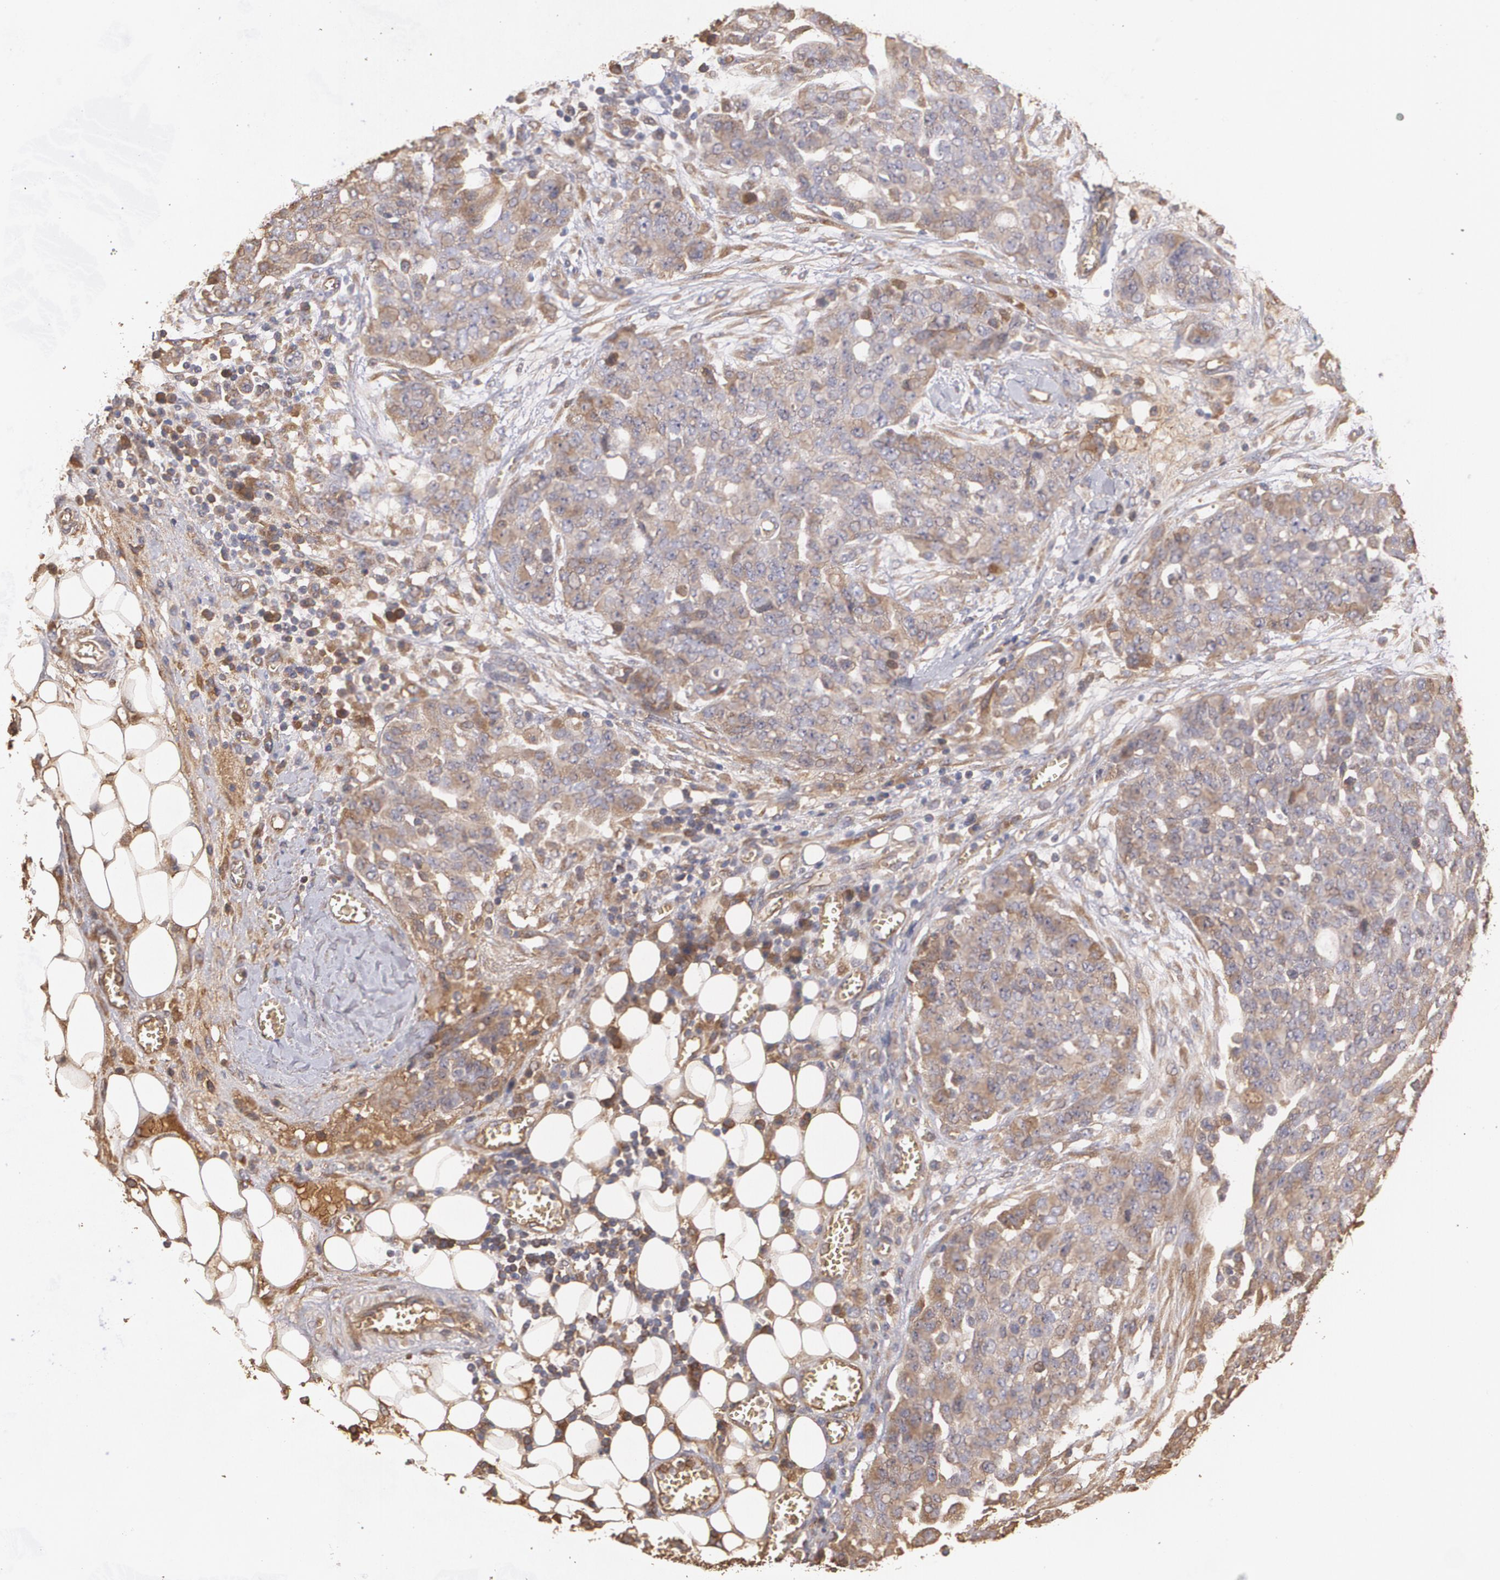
{"staining": {"intensity": "weak", "quantity": ">75%", "location": "cytoplasmic/membranous"}, "tissue": "ovarian cancer", "cell_type": "Tumor cells", "image_type": "cancer", "snomed": [{"axis": "morphology", "description": "Cystadenocarcinoma, serous, NOS"}, {"axis": "topography", "description": "Soft tissue"}, {"axis": "topography", "description": "Ovary"}], "caption": "Protein staining of ovarian serous cystadenocarcinoma tissue exhibits weak cytoplasmic/membranous staining in approximately >75% of tumor cells. (Brightfield microscopy of DAB IHC at high magnification).", "gene": "PON1", "patient": {"sex": "female", "age": 57}}